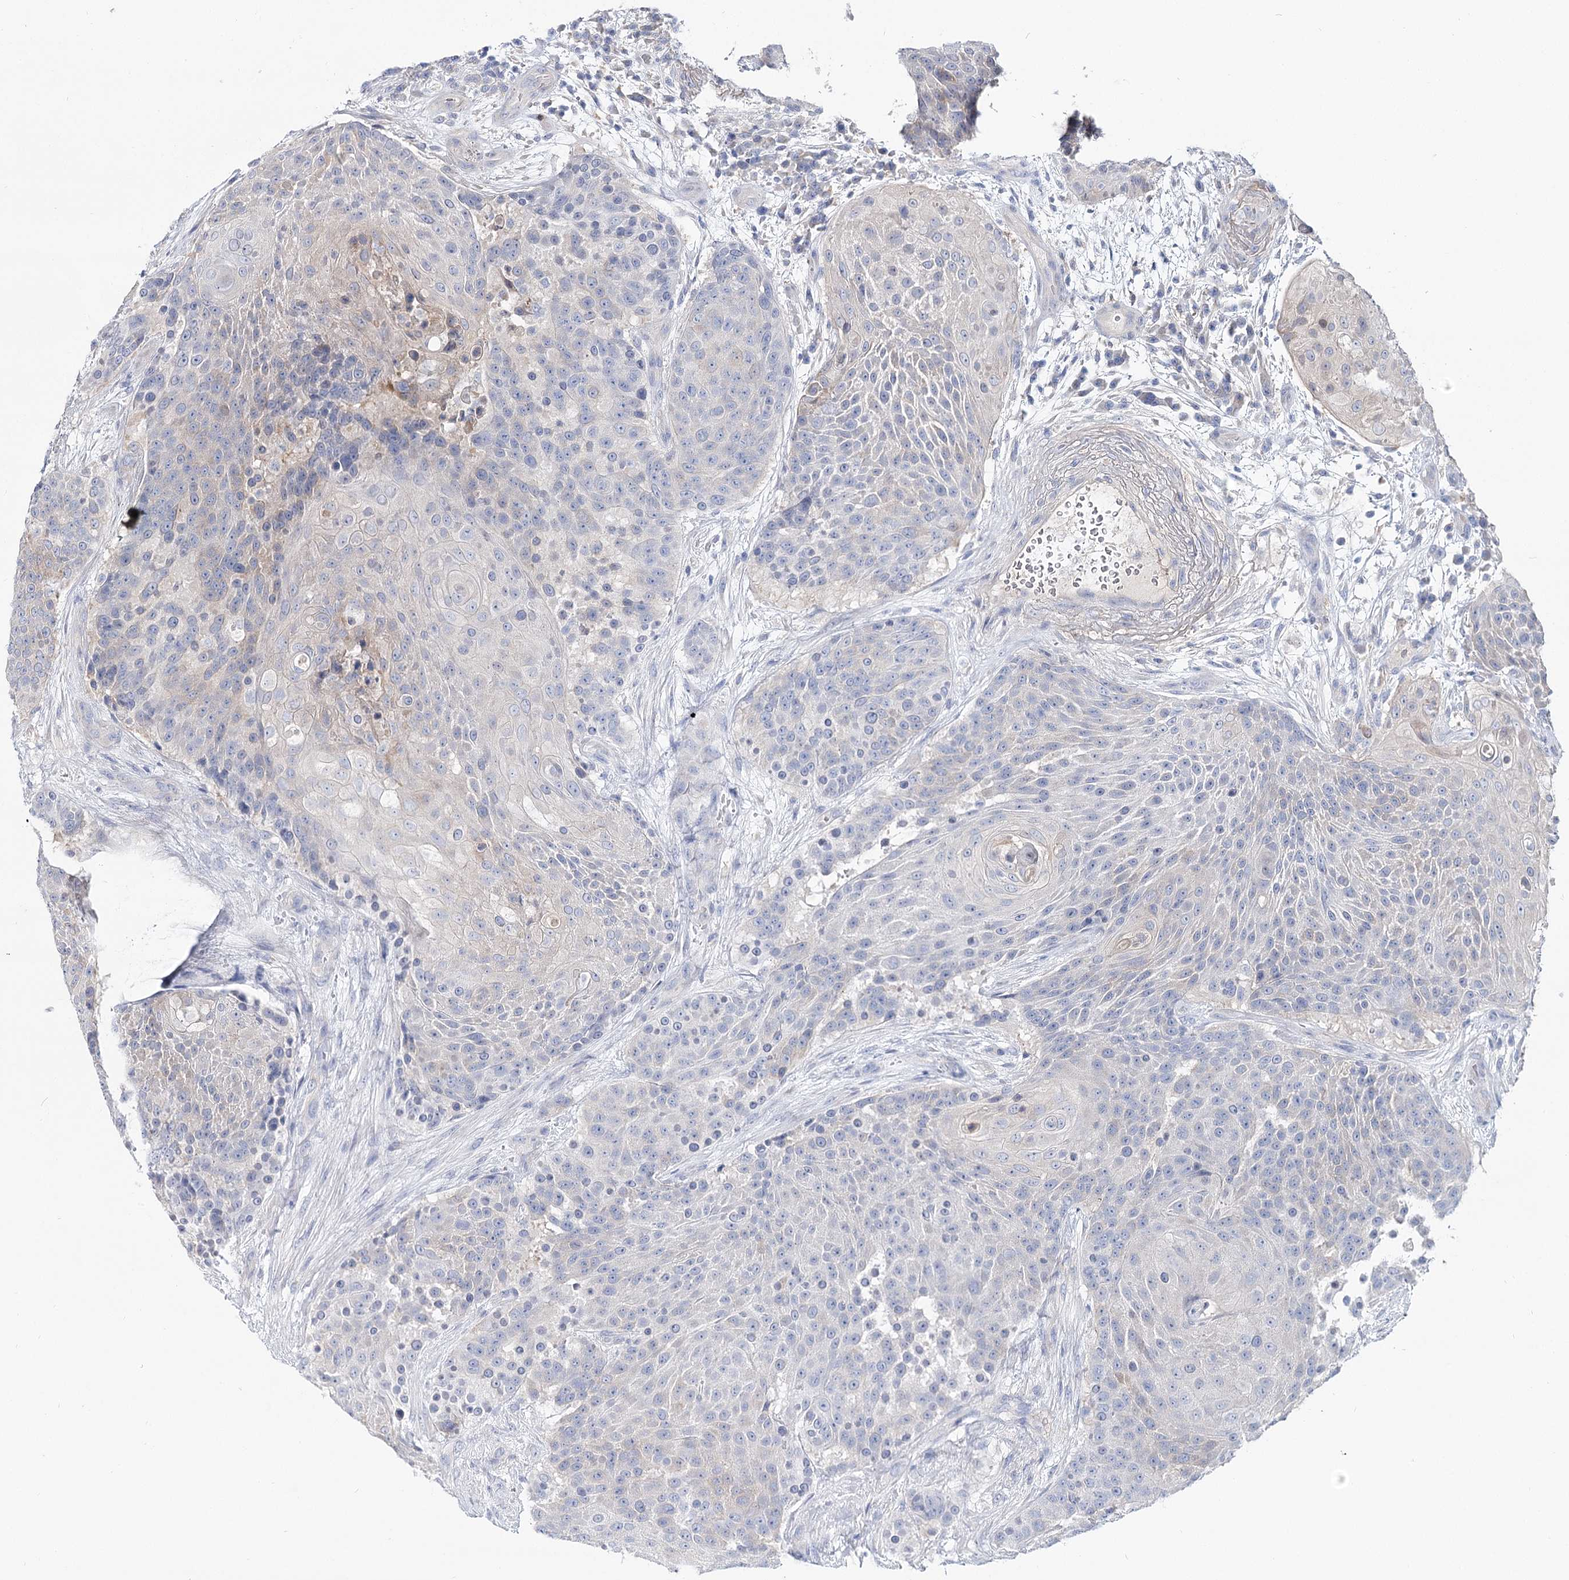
{"staining": {"intensity": "negative", "quantity": "none", "location": "none"}, "tissue": "urothelial cancer", "cell_type": "Tumor cells", "image_type": "cancer", "snomed": [{"axis": "morphology", "description": "Urothelial carcinoma, High grade"}, {"axis": "topography", "description": "Urinary bladder"}], "caption": "Urothelial cancer was stained to show a protein in brown. There is no significant expression in tumor cells.", "gene": "UGP2", "patient": {"sex": "female", "age": 63}}